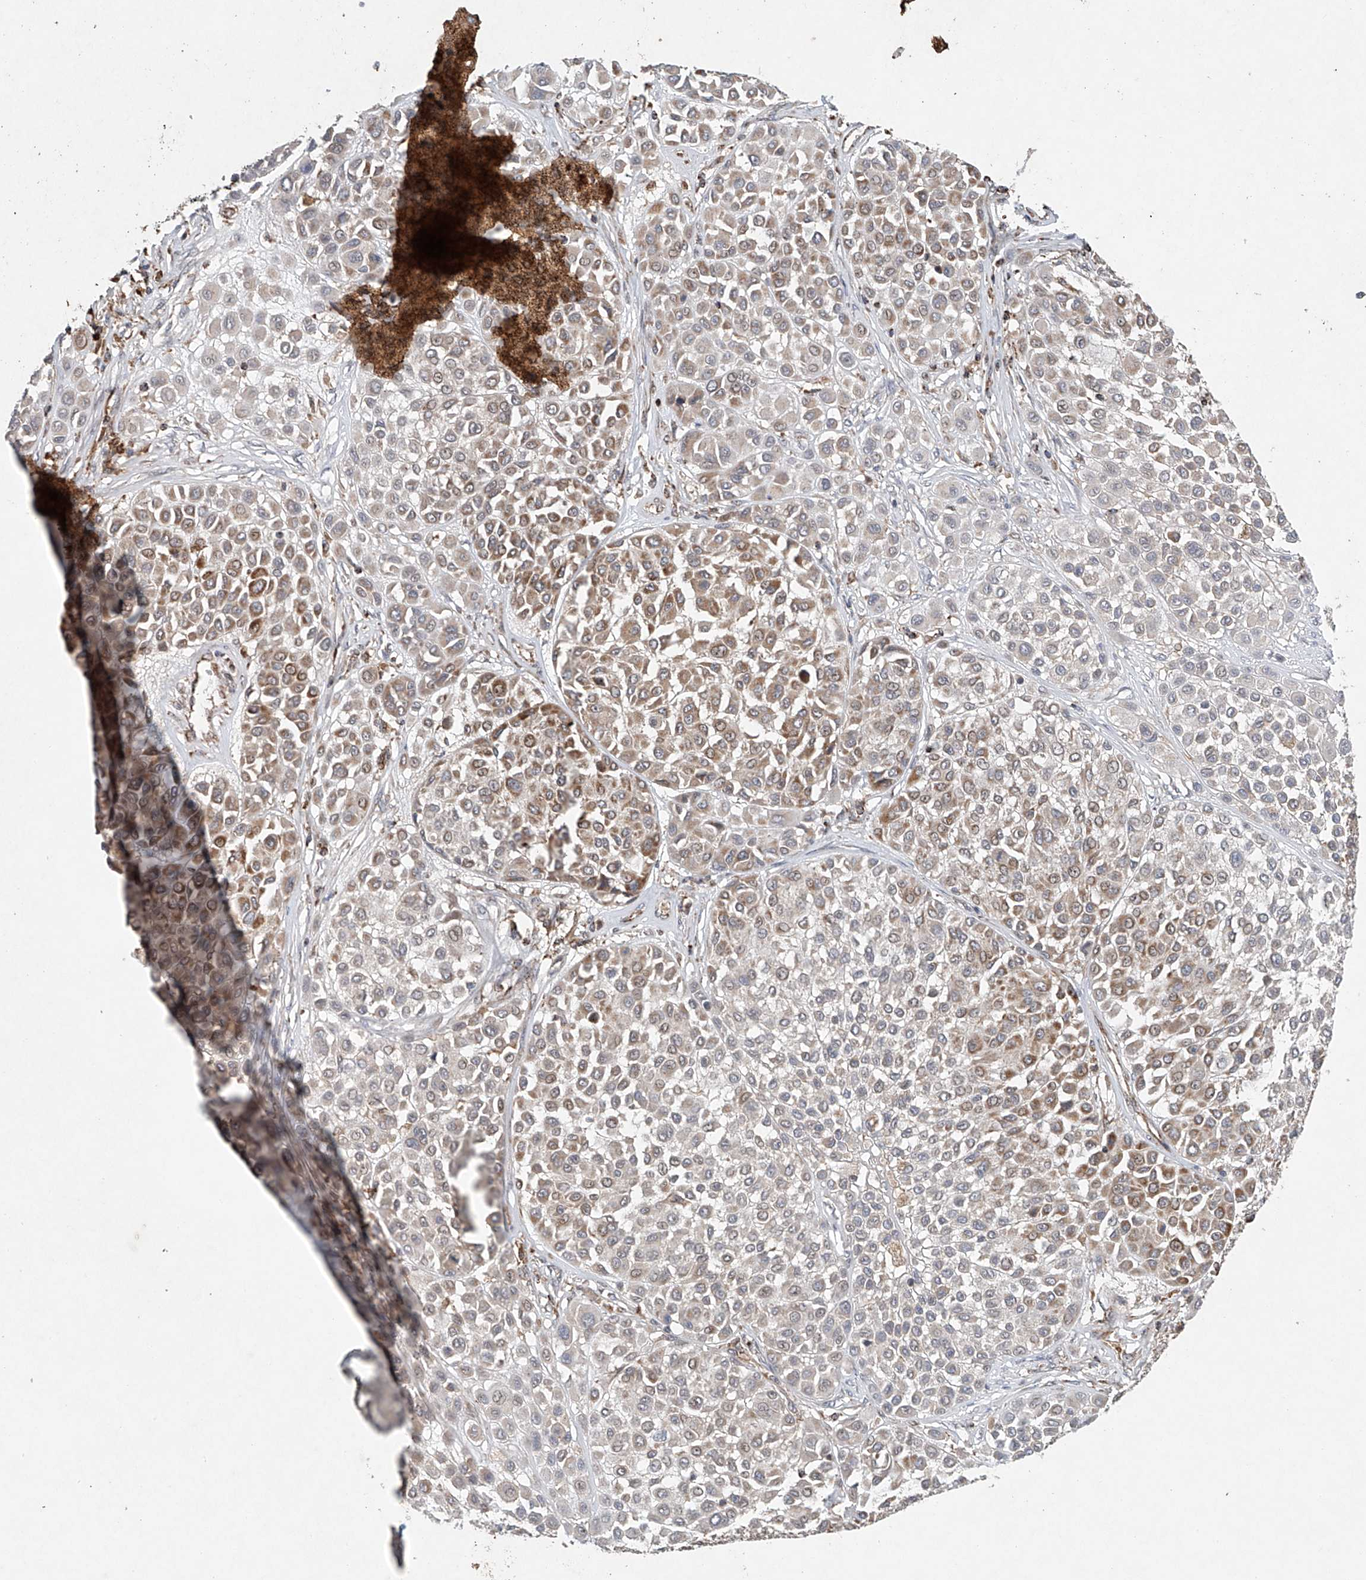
{"staining": {"intensity": "moderate", "quantity": "25%-75%", "location": "cytoplasmic/membranous"}, "tissue": "melanoma", "cell_type": "Tumor cells", "image_type": "cancer", "snomed": [{"axis": "morphology", "description": "Malignant melanoma, Metastatic site"}, {"axis": "topography", "description": "Soft tissue"}], "caption": "Melanoma tissue demonstrates moderate cytoplasmic/membranous positivity in about 25%-75% of tumor cells, visualized by immunohistochemistry.", "gene": "DCAF11", "patient": {"sex": "male", "age": 41}}